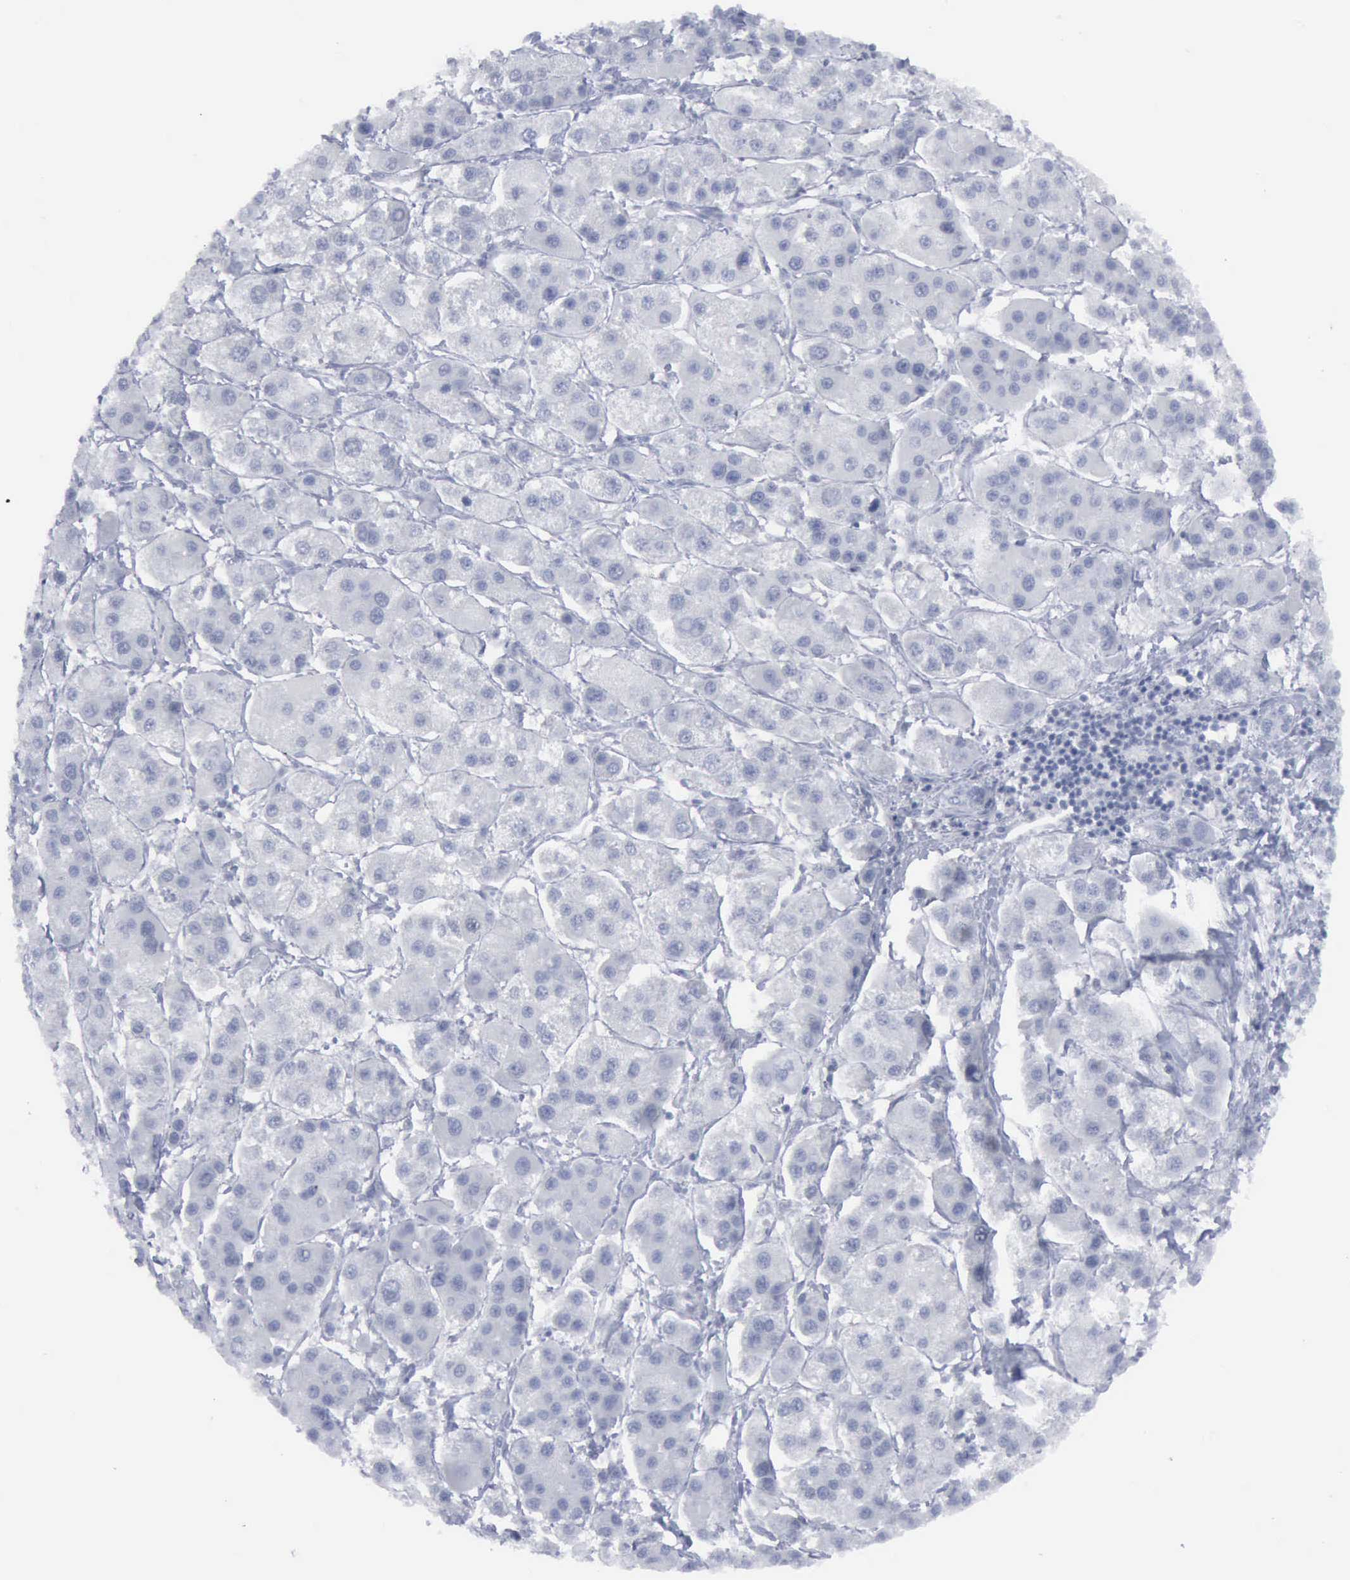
{"staining": {"intensity": "negative", "quantity": "none", "location": "none"}, "tissue": "liver cancer", "cell_type": "Tumor cells", "image_type": "cancer", "snomed": [{"axis": "morphology", "description": "Carcinoma, Hepatocellular, NOS"}, {"axis": "topography", "description": "Liver"}], "caption": "Liver hepatocellular carcinoma stained for a protein using immunohistochemistry (IHC) reveals no expression tumor cells.", "gene": "VCAM1", "patient": {"sex": "female", "age": 85}}